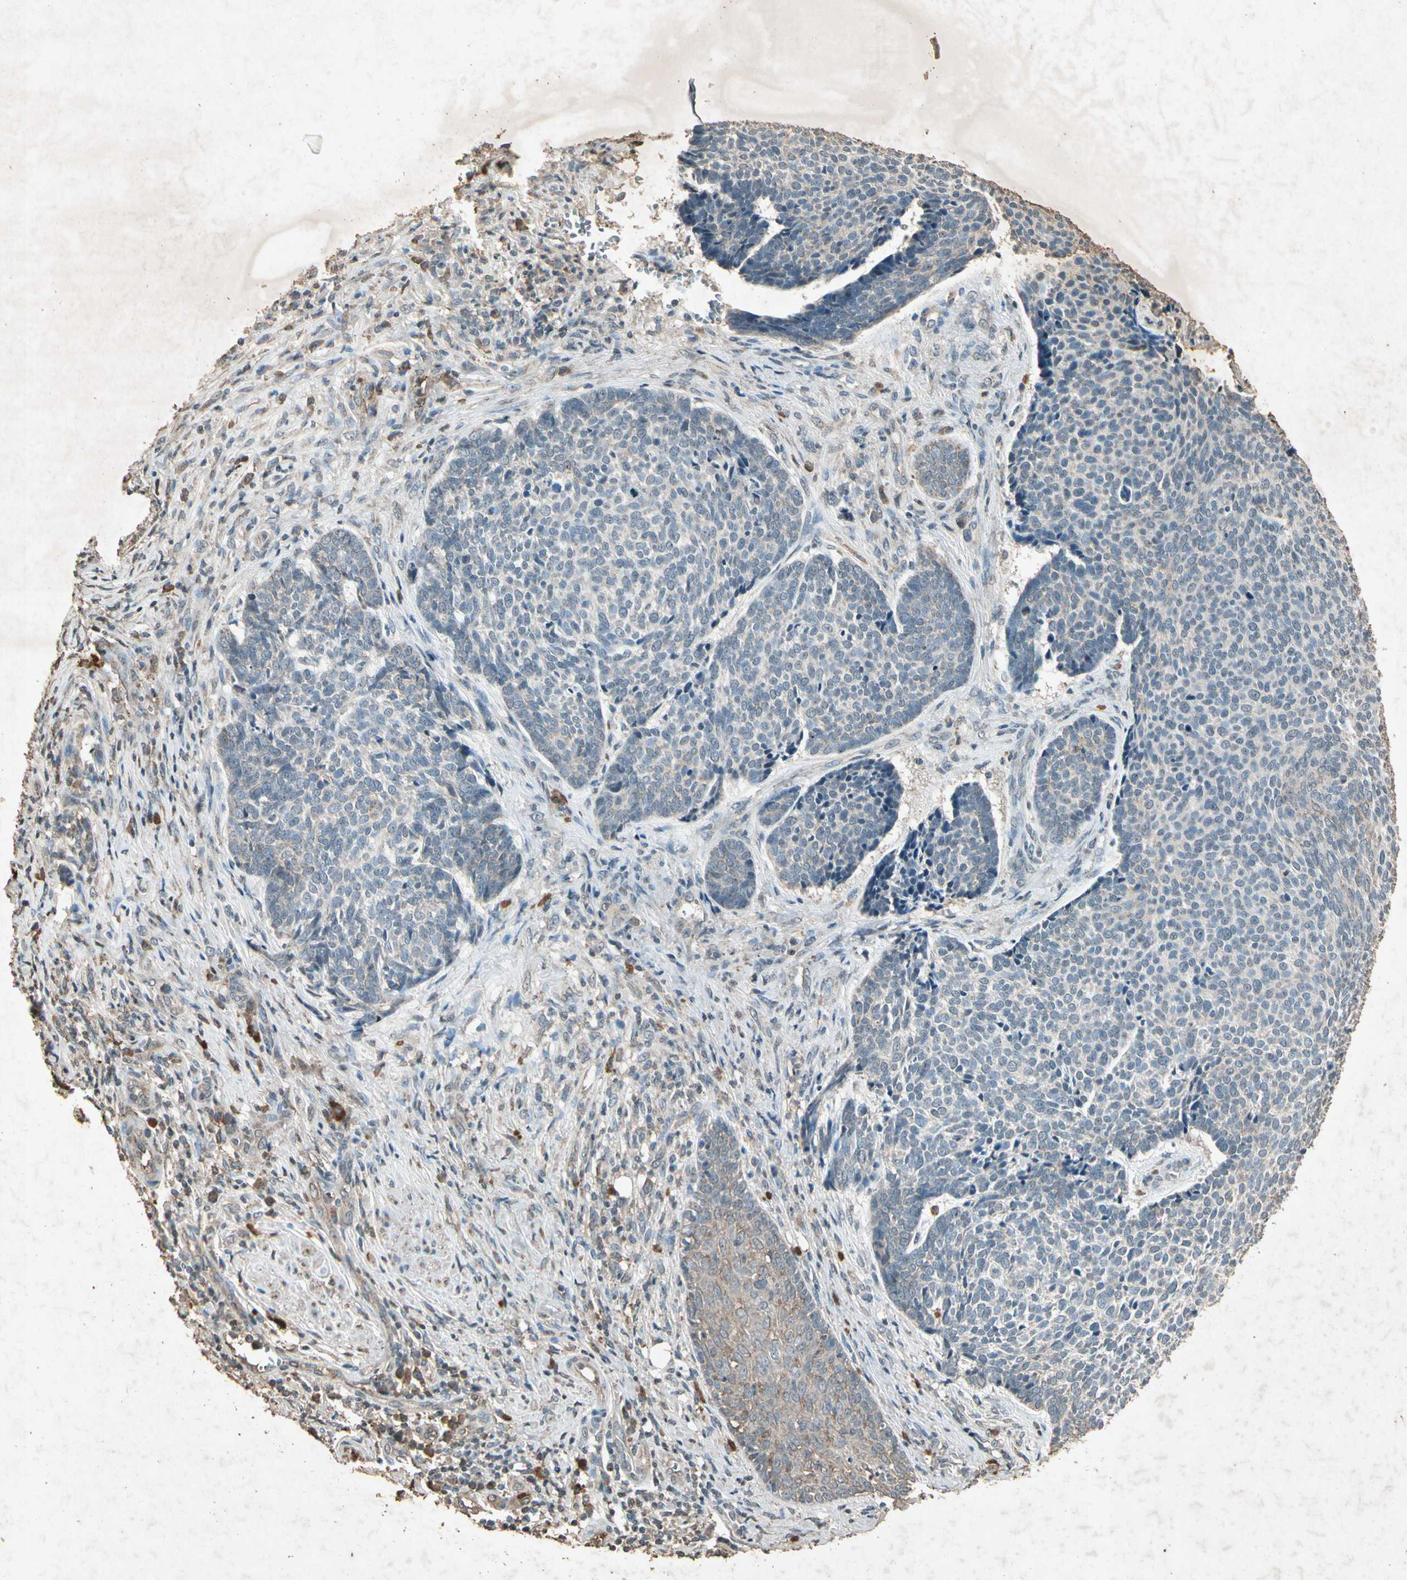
{"staining": {"intensity": "weak", "quantity": "25%-75%", "location": "cytoplasmic/membranous"}, "tissue": "skin cancer", "cell_type": "Tumor cells", "image_type": "cancer", "snomed": [{"axis": "morphology", "description": "Basal cell carcinoma"}, {"axis": "topography", "description": "Skin"}], "caption": "Protein expression by immunohistochemistry displays weak cytoplasmic/membranous expression in about 25%-75% of tumor cells in skin cancer.", "gene": "GC", "patient": {"sex": "male", "age": 84}}